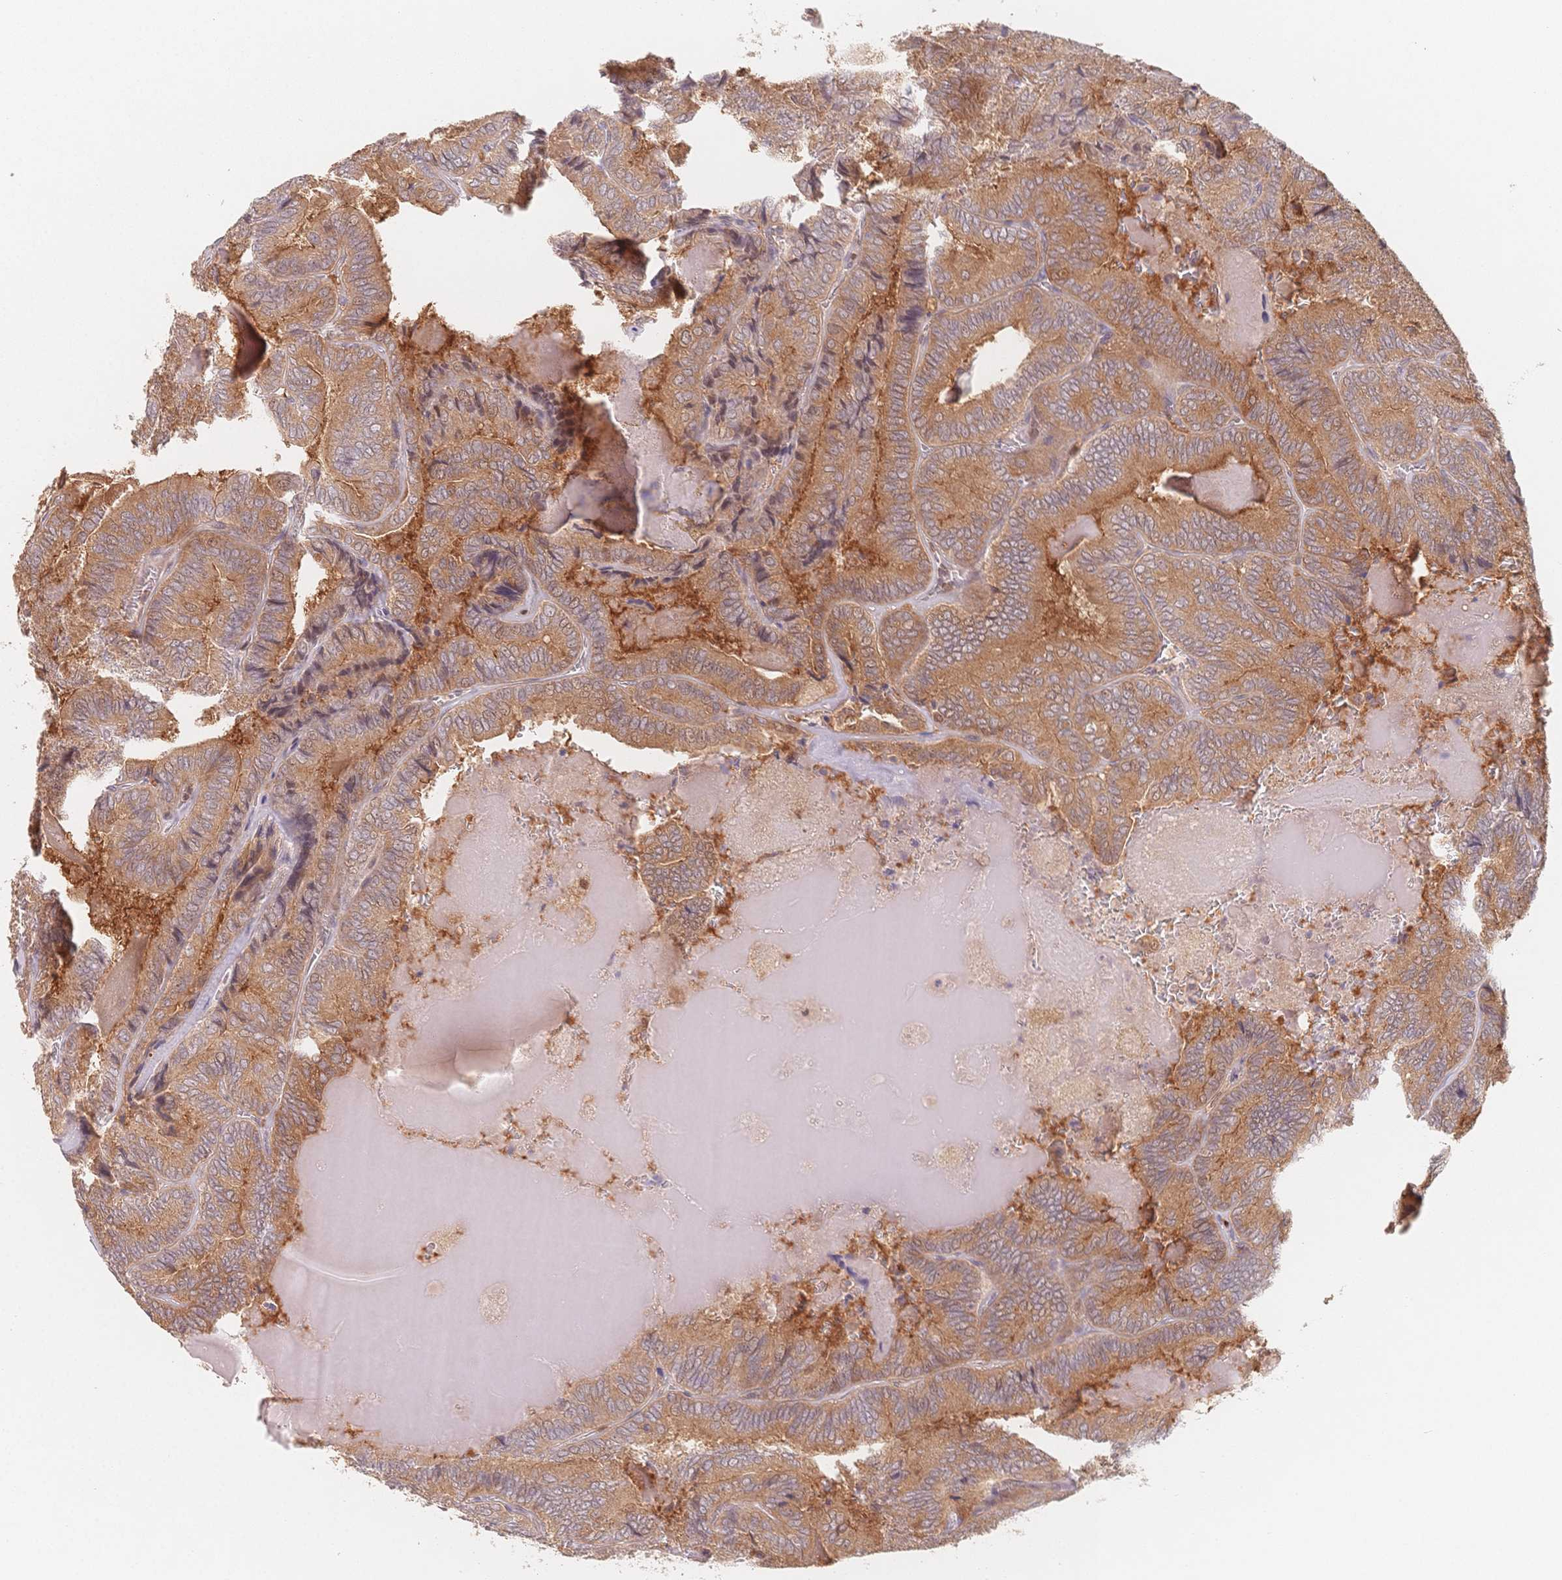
{"staining": {"intensity": "moderate", "quantity": ">75%", "location": "cytoplasmic/membranous"}, "tissue": "thyroid cancer", "cell_type": "Tumor cells", "image_type": "cancer", "snomed": [{"axis": "morphology", "description": "Papillary adenocarcinoma, NOS"}, {"axis": "topography", "description": "Thyroid gland"}], "caption": "About >75% of tumor cells in papillary adenocarcinoma (thyroid) reveal moderate cytoplasmic/membranous protein staining as visualized by brown immunohistochemical staining.", "gene": "C12orf75", "patient": {"sex": "female", "age": 75}}